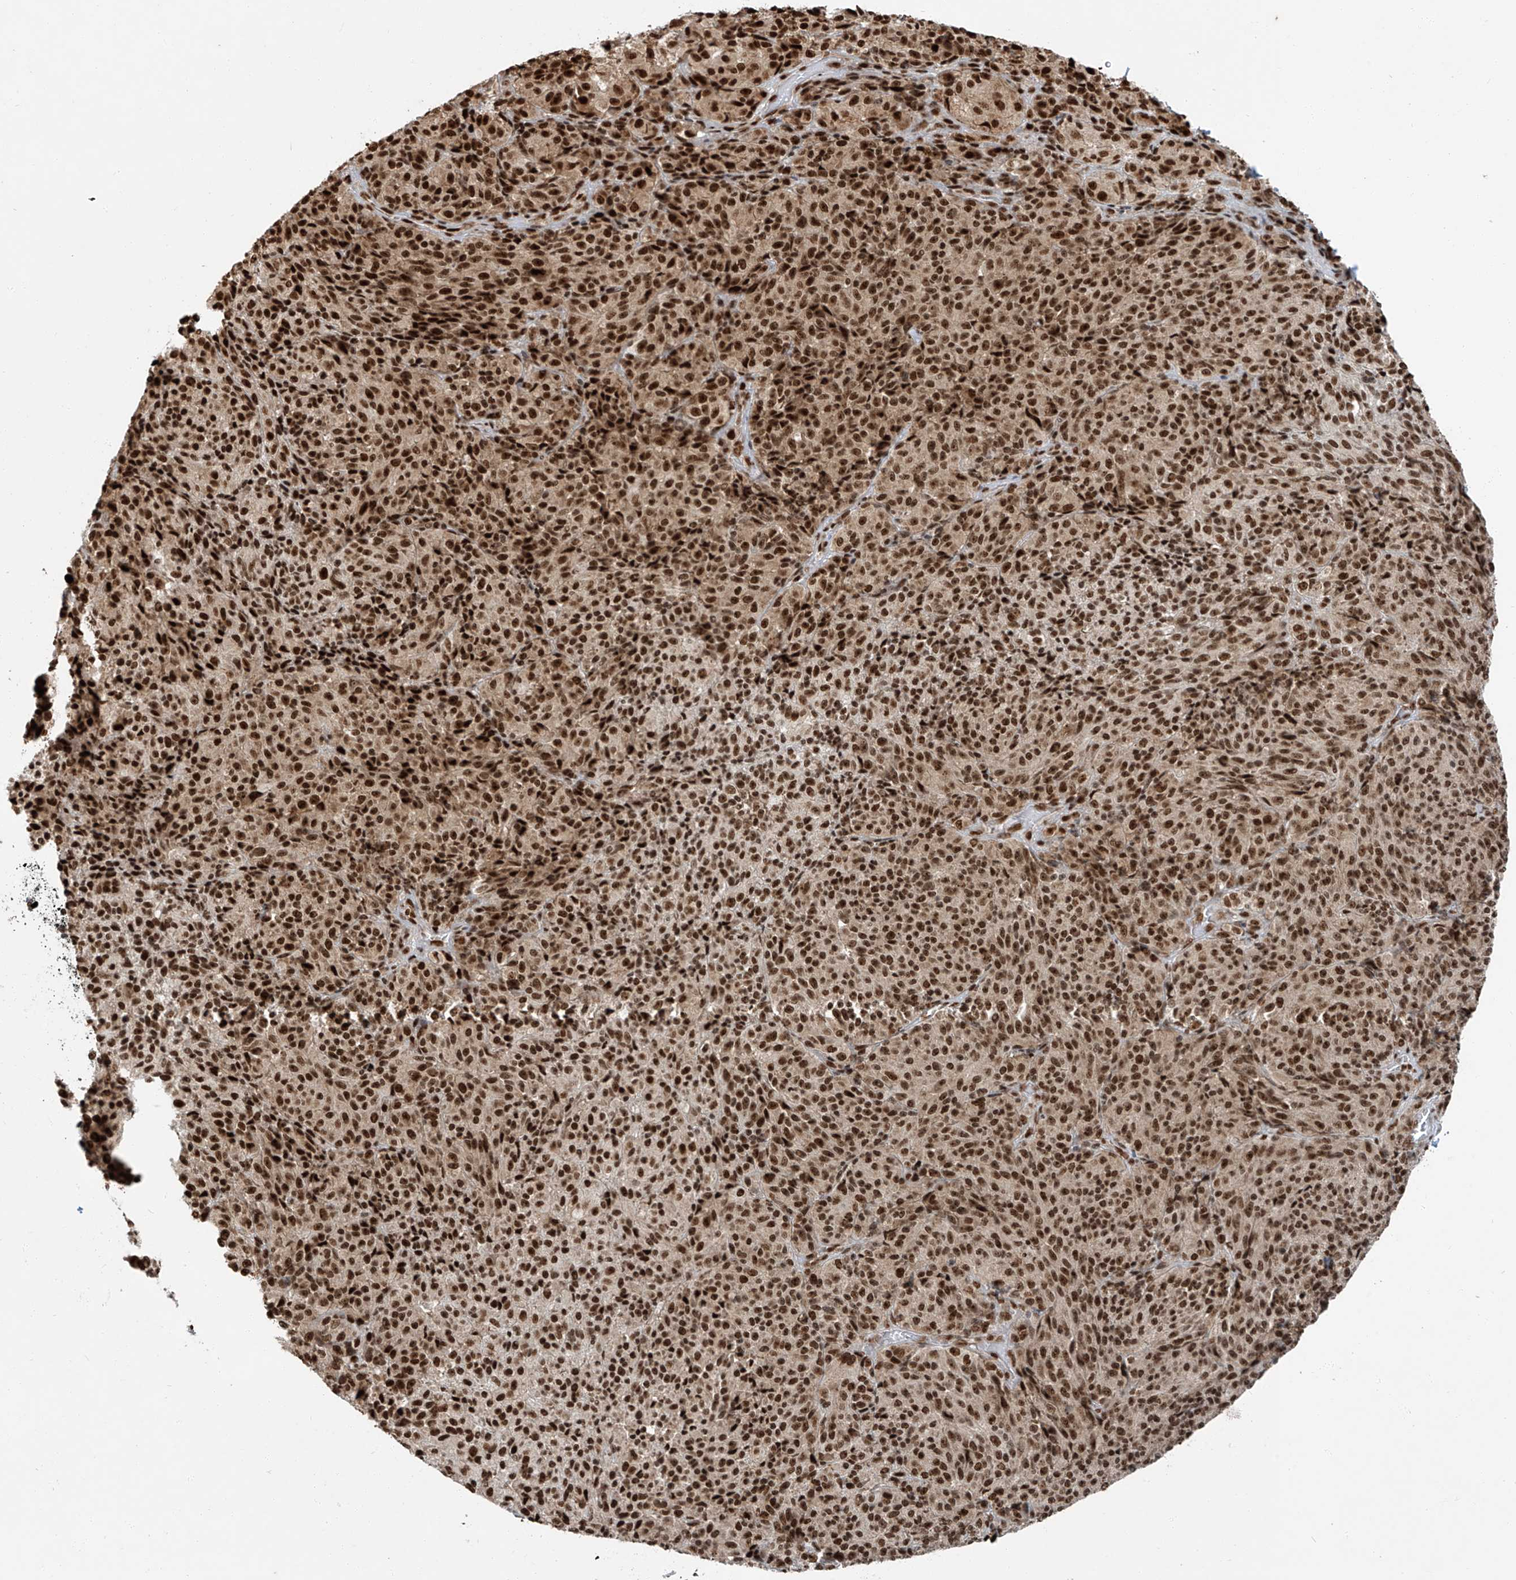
{"staining": {"intensity": "strong", "quantity": ">75%", "location": "nuclear"}, "tissue": "melanoma", "cell_type": "Tumor cells", "image_type": "cancer", "snomed": [{"axis": "morphology", "description": "Malignant melanoma, Metastatic site"}, {"axis": "topography", "description": "Brain"}], "caption": "This photomicrograph shows immunohistochemistry staining of malignant melanoma (metastatic site), with high strong nuclear expression in about >75% of tumor cells.", "gene": "FAM193B", "patient": {"sex": "female", "age": 56}}